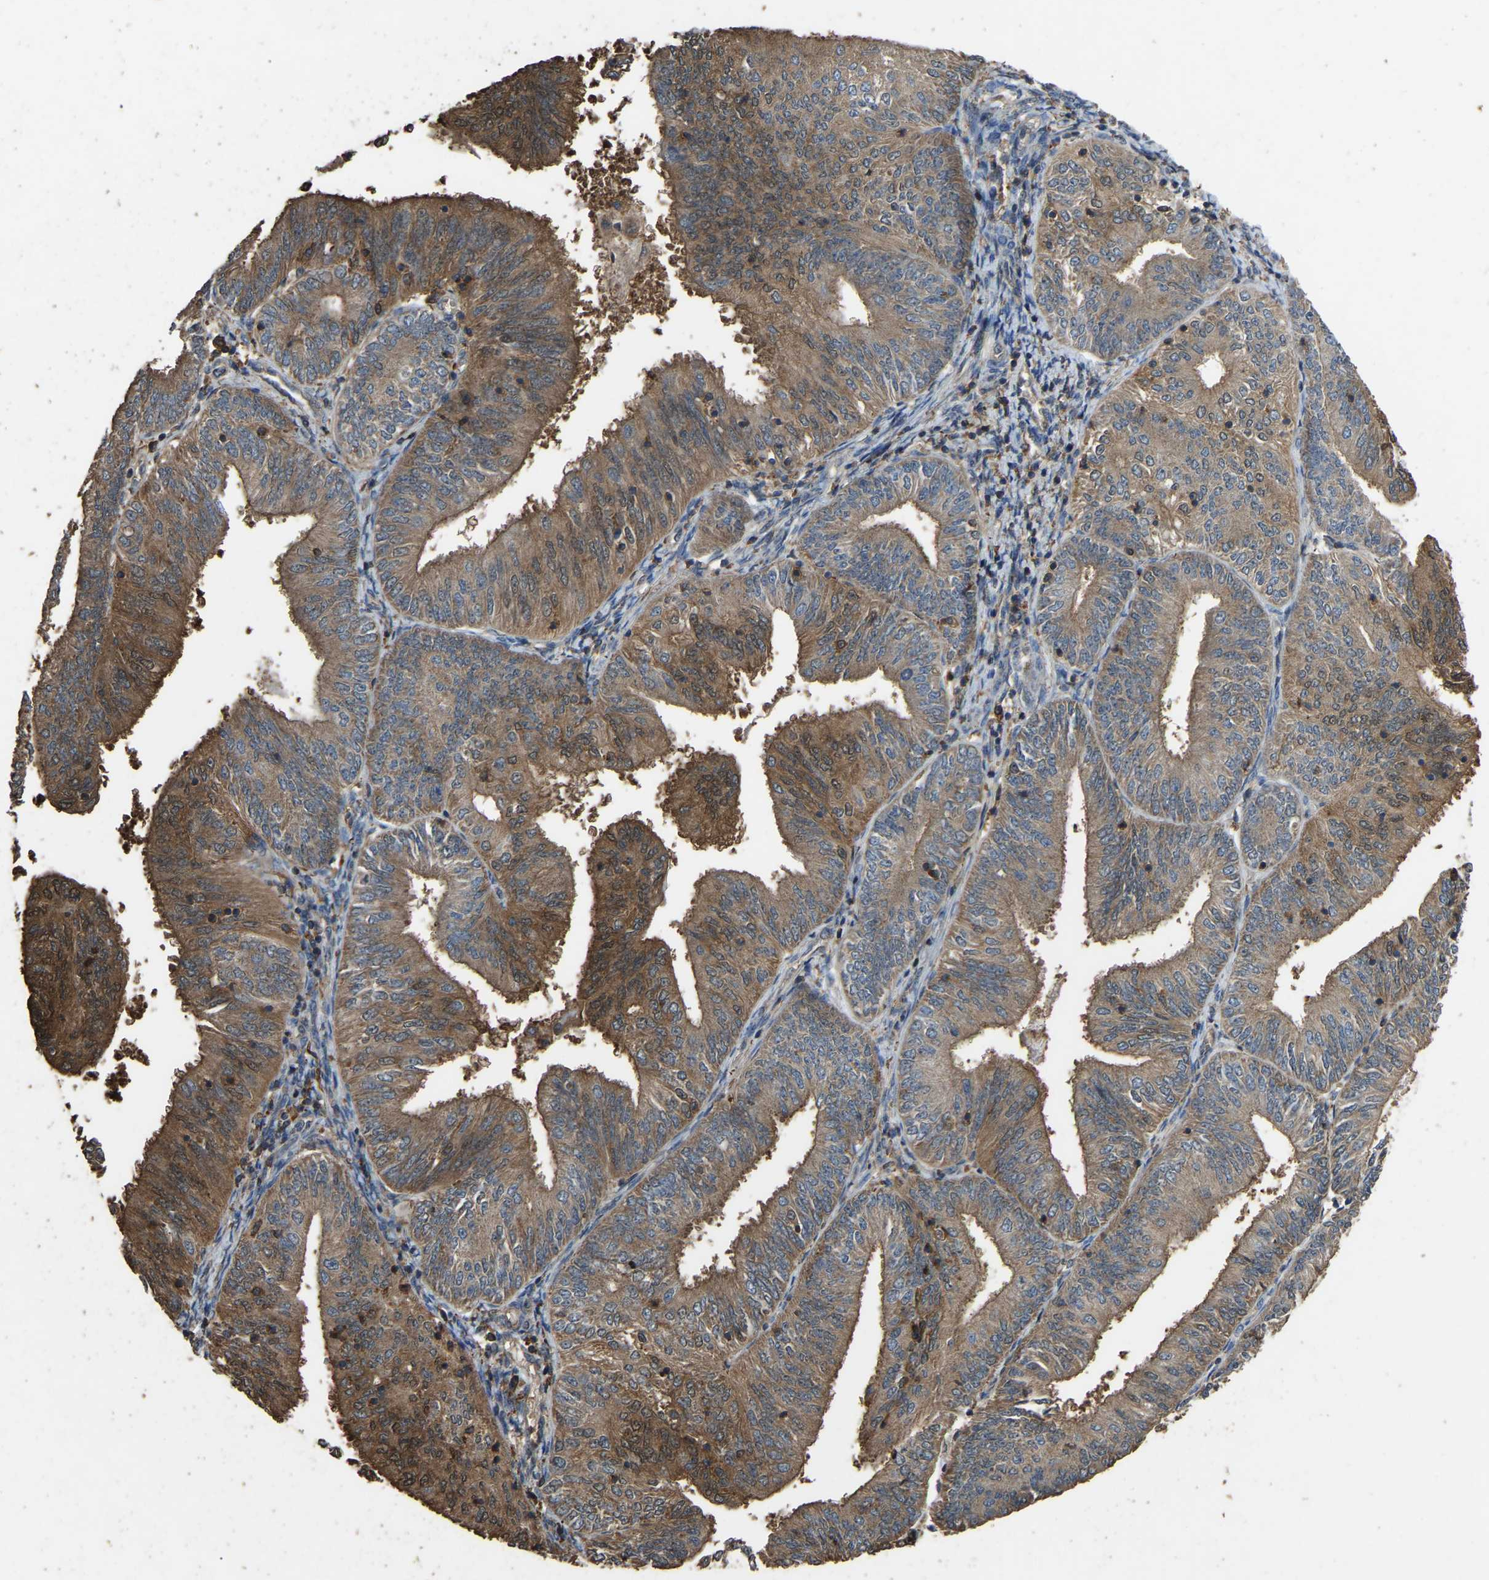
{"staining": {"intensity": "moderate", "quantity": ">75%", "location": "cytoplasmic/membranous"}, "tissue": "endometrial cancer", "cell_type": "Tumor cells", "image_type": "cancer", "snomed": [{"axis": "morphology", "description": "Adenocarcinoma, NOS"}, {"axis": "topography", "description": "Endometrium"}], "caption": "Brown immunohistochemical staining in adenocarcinoma (endometrial) displays moderate cytoplasmic/membranous staining in approximately >75% of tumor cells.", "gene": "FHIT", "patient": {"sex": "female", "age": 58}}